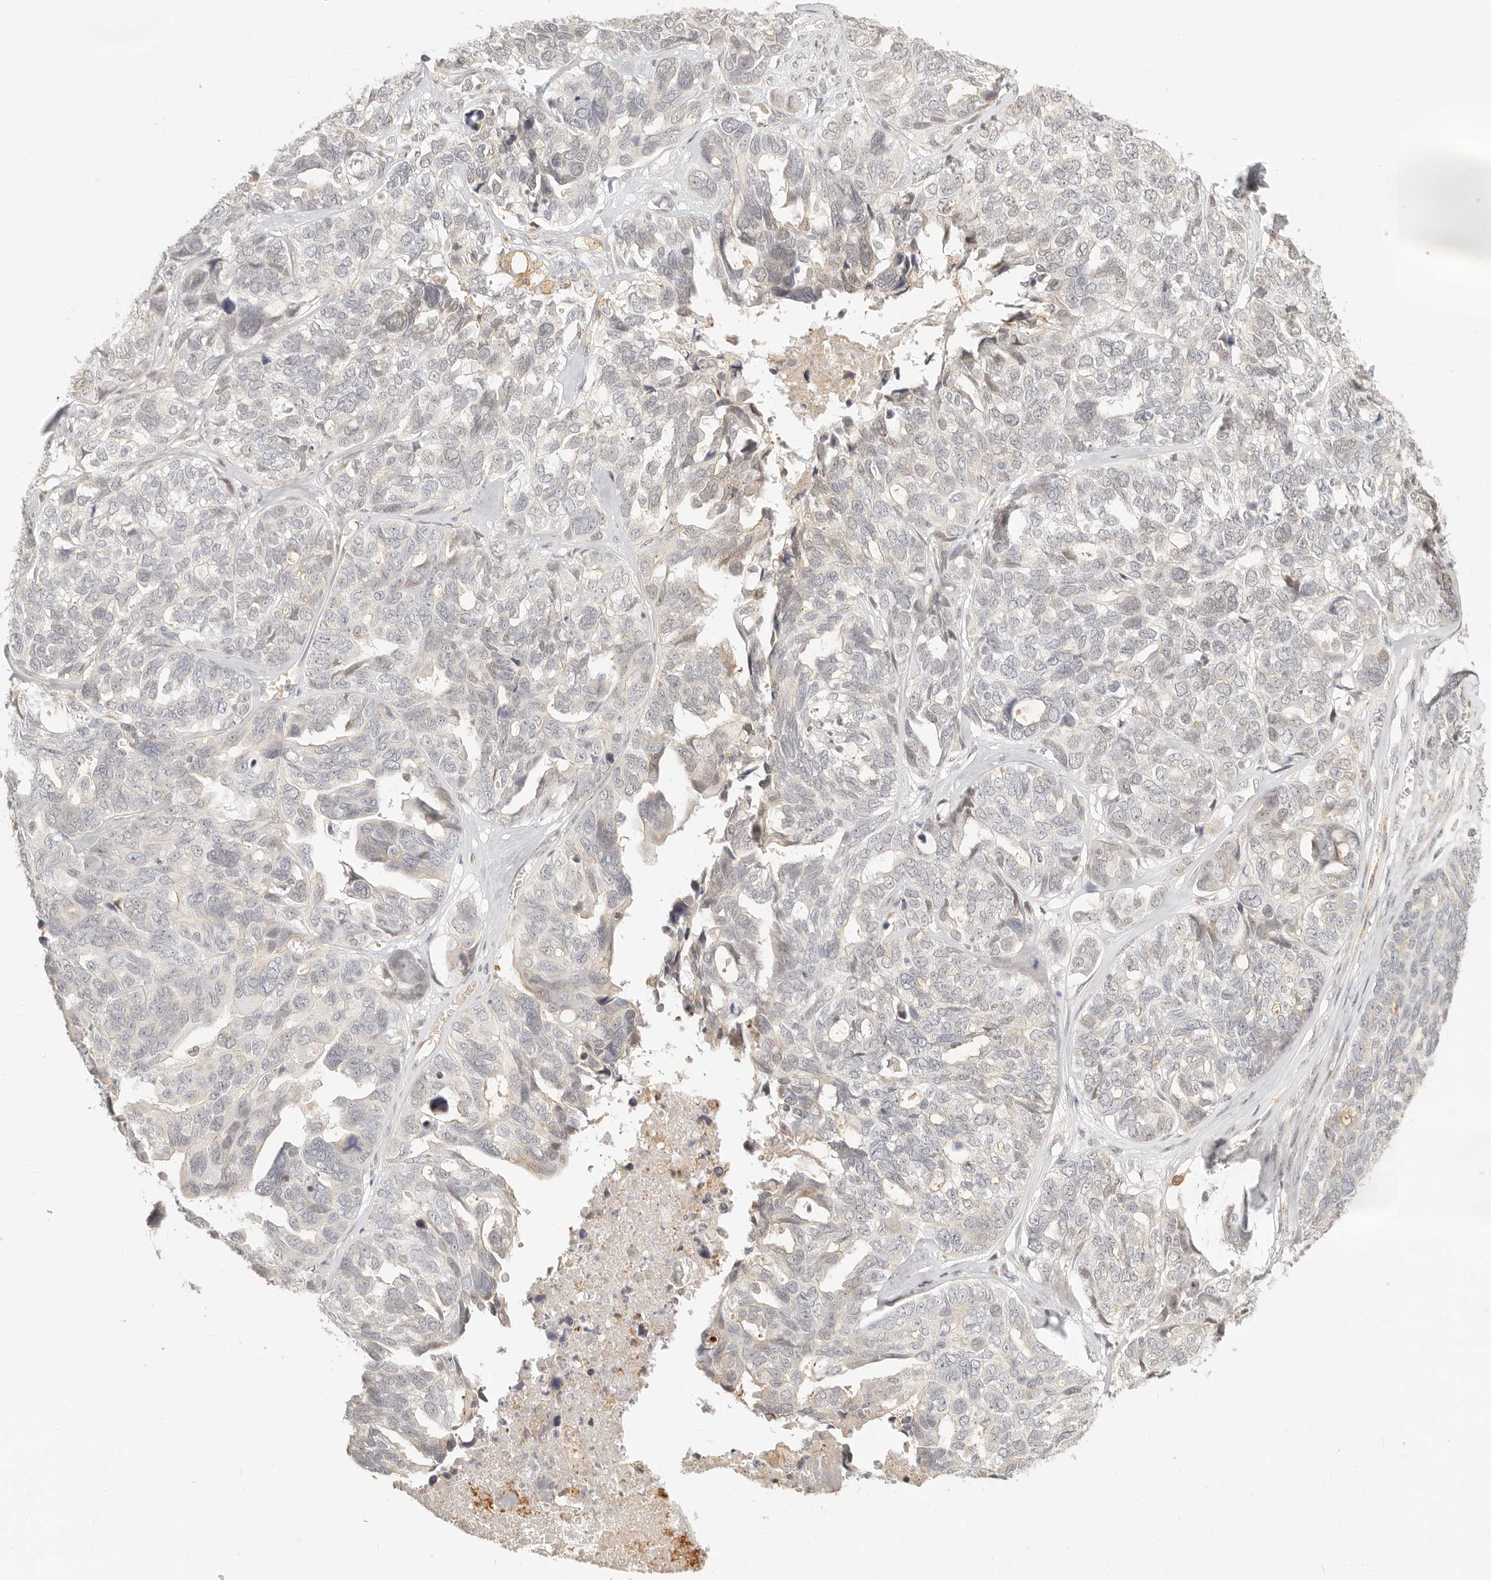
{"staining": {"intensity": "weak", "quantity": "25%-75%", "location": "nuclear"}, "tissue": "ovarian cancer", "cell_type": "Tumor cells", "image_type": "cancer", "snomed": [{"axis": "morphology", "description": "Cystadenocarcinoma, serous, NOS"}, {"axis": "topography", "description": "Ovary"}], "caption": "Protein analysis of ovarian cancer tissue exhibits weak nuclear staining in about 25%-75% of tumor cells.", "gene": "FAM20B", "patient": {"sex": "female", "age": 79}}